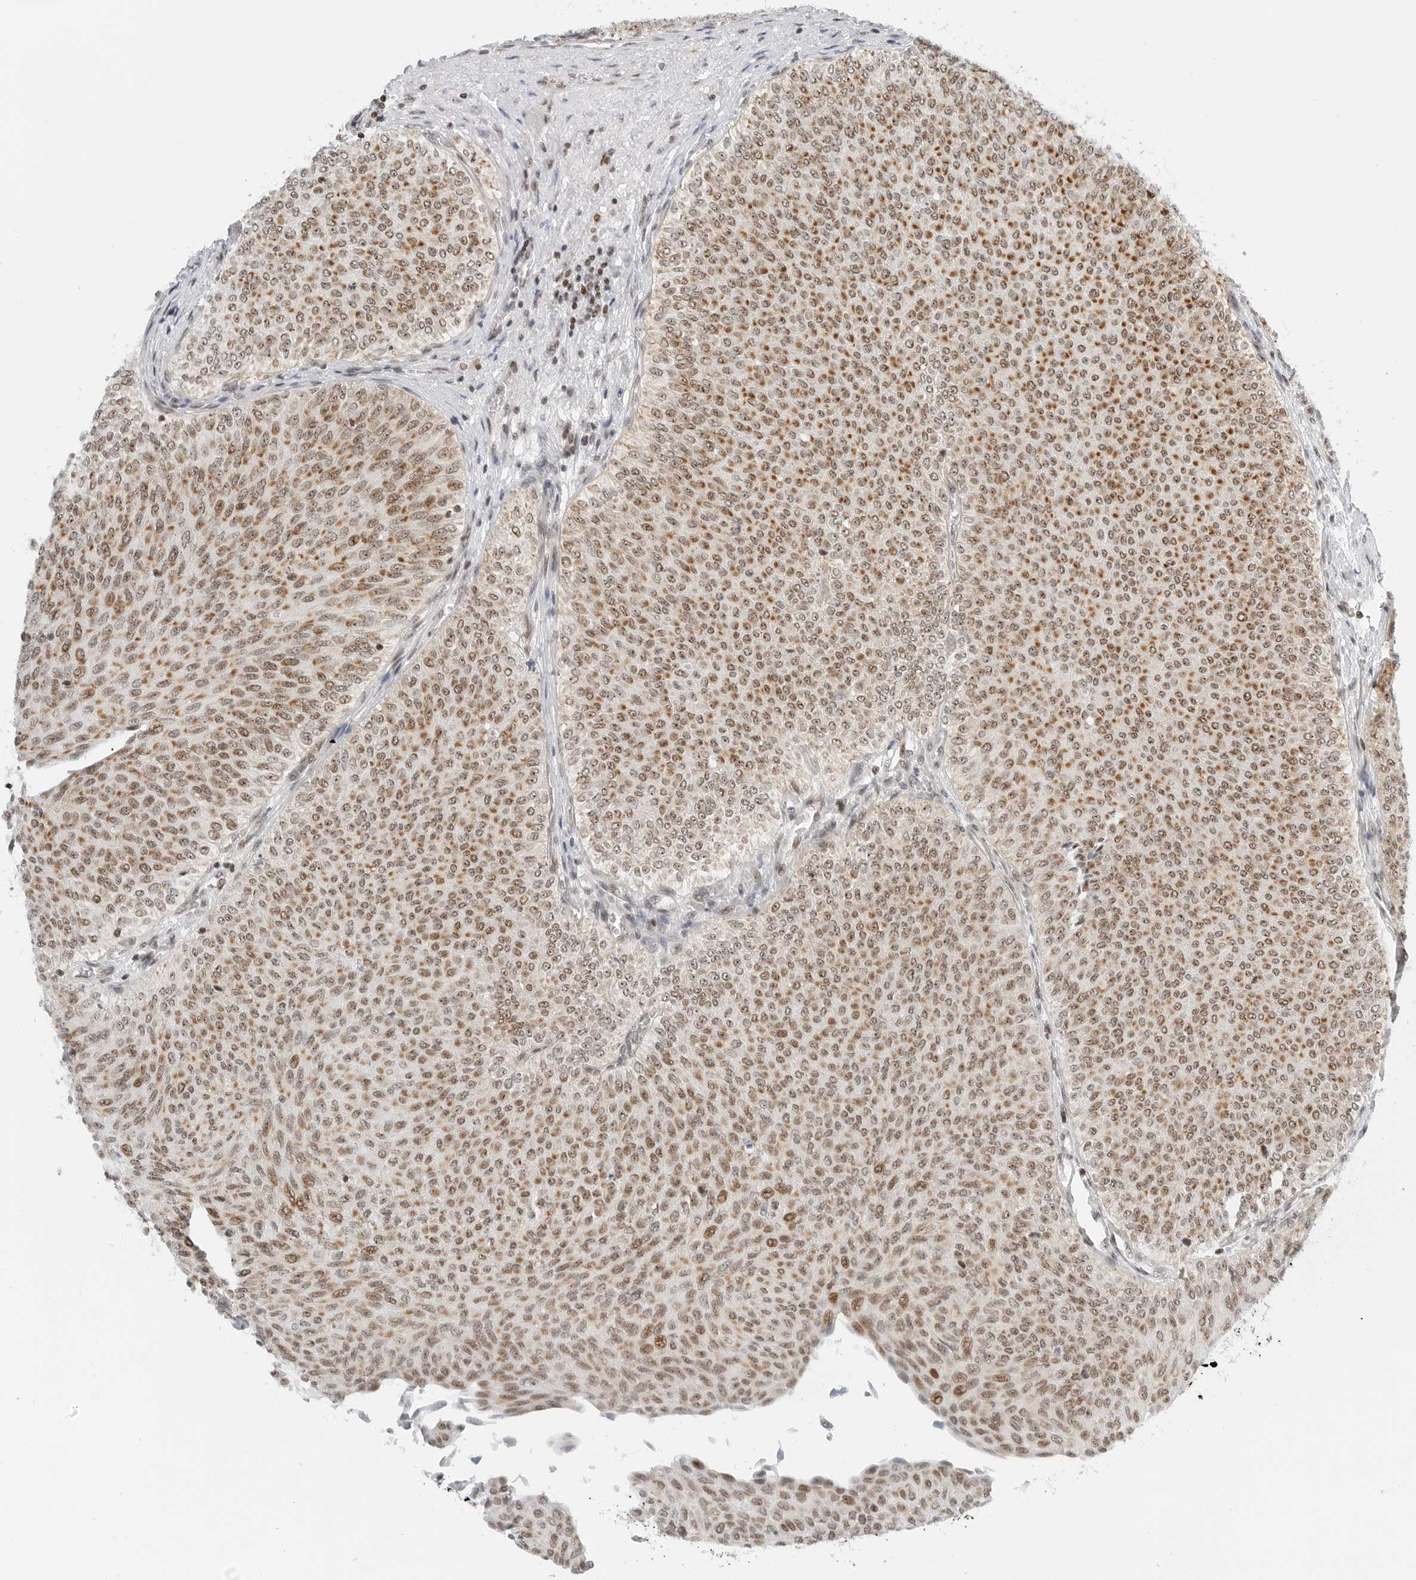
{"staining": {"intensity": "moderate", "quantity": ">75%", "location": "cytoplasmic/membranous,nuclear"}, "tissue": "urothelial cancer", "cell_type": "Tumor cells", "image_type": "cancer", "snomed": [{"axis": "morphology", "description": "Urothelial carcinoma, Low grade"}, {"axis": "topography", "description": "Urinary bladder"}], "caption": "A histopathology image of human urothelial cancer stained for a protein demonstrates moderate cytoplasmic/membranous and nuclear brown staining in tumor cells.", "gene": "RIMKLA", "patient": {"sex": "male", "age": 78}}